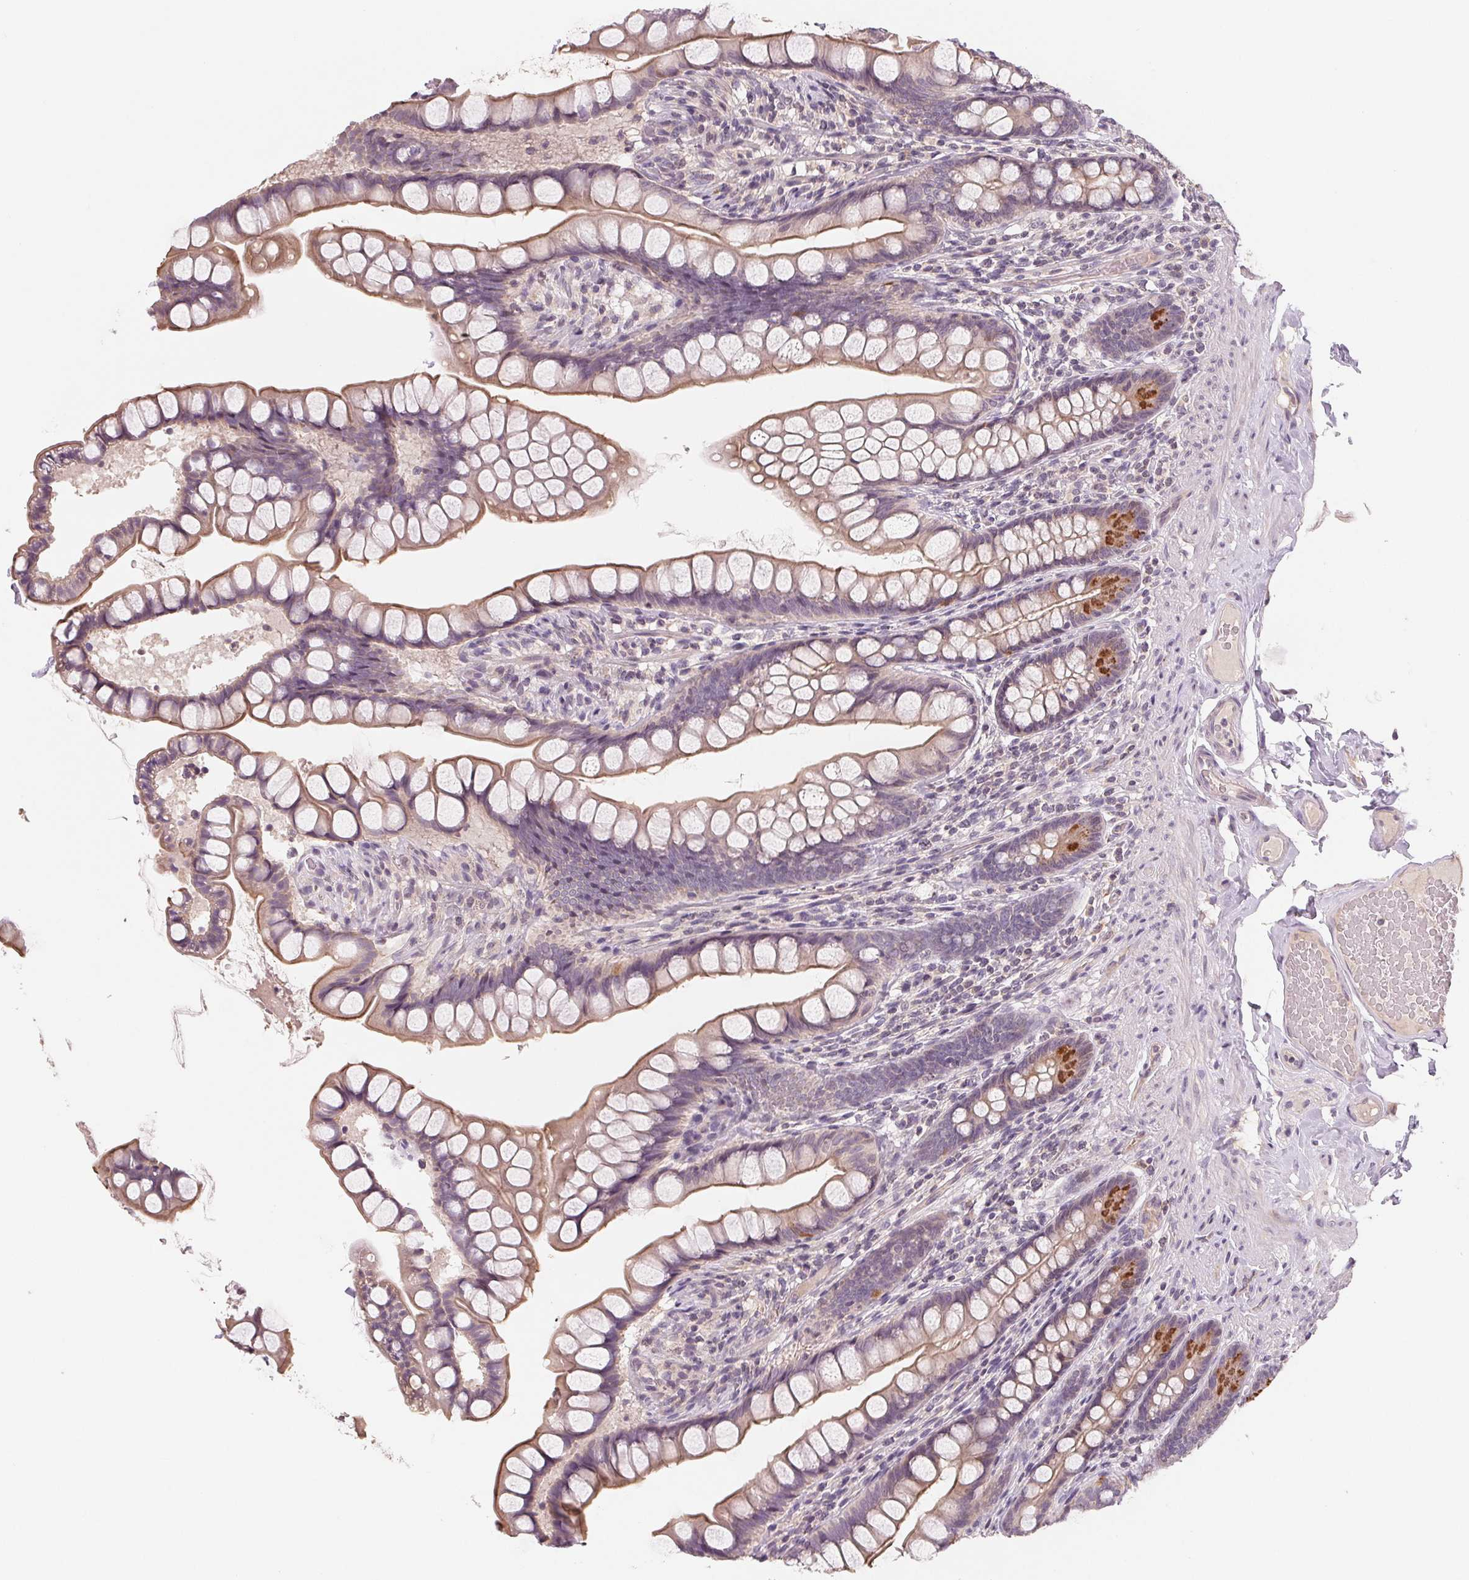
{"staining": {"intensity": "moderate", "quantity": "25%-75%", "location": "cytoplasmic/membranous"}, "tissue": "small intestine", "cell_type": "Glandular cells", "image_type": "normal", "snomed": [{"axis": "morphology", "description": "Normal tissue, NOS"}, {"axis": "topography", "description": "Small intestine"}], "caption": "IHC (DAB) staining of unremarkable human small intestine shows moderate cytoplasmic/membranous protein positivity in about 25%-75% of glandular cells.", "gene": "AQP8", "patient": {"sex": "male", "age": 70}}